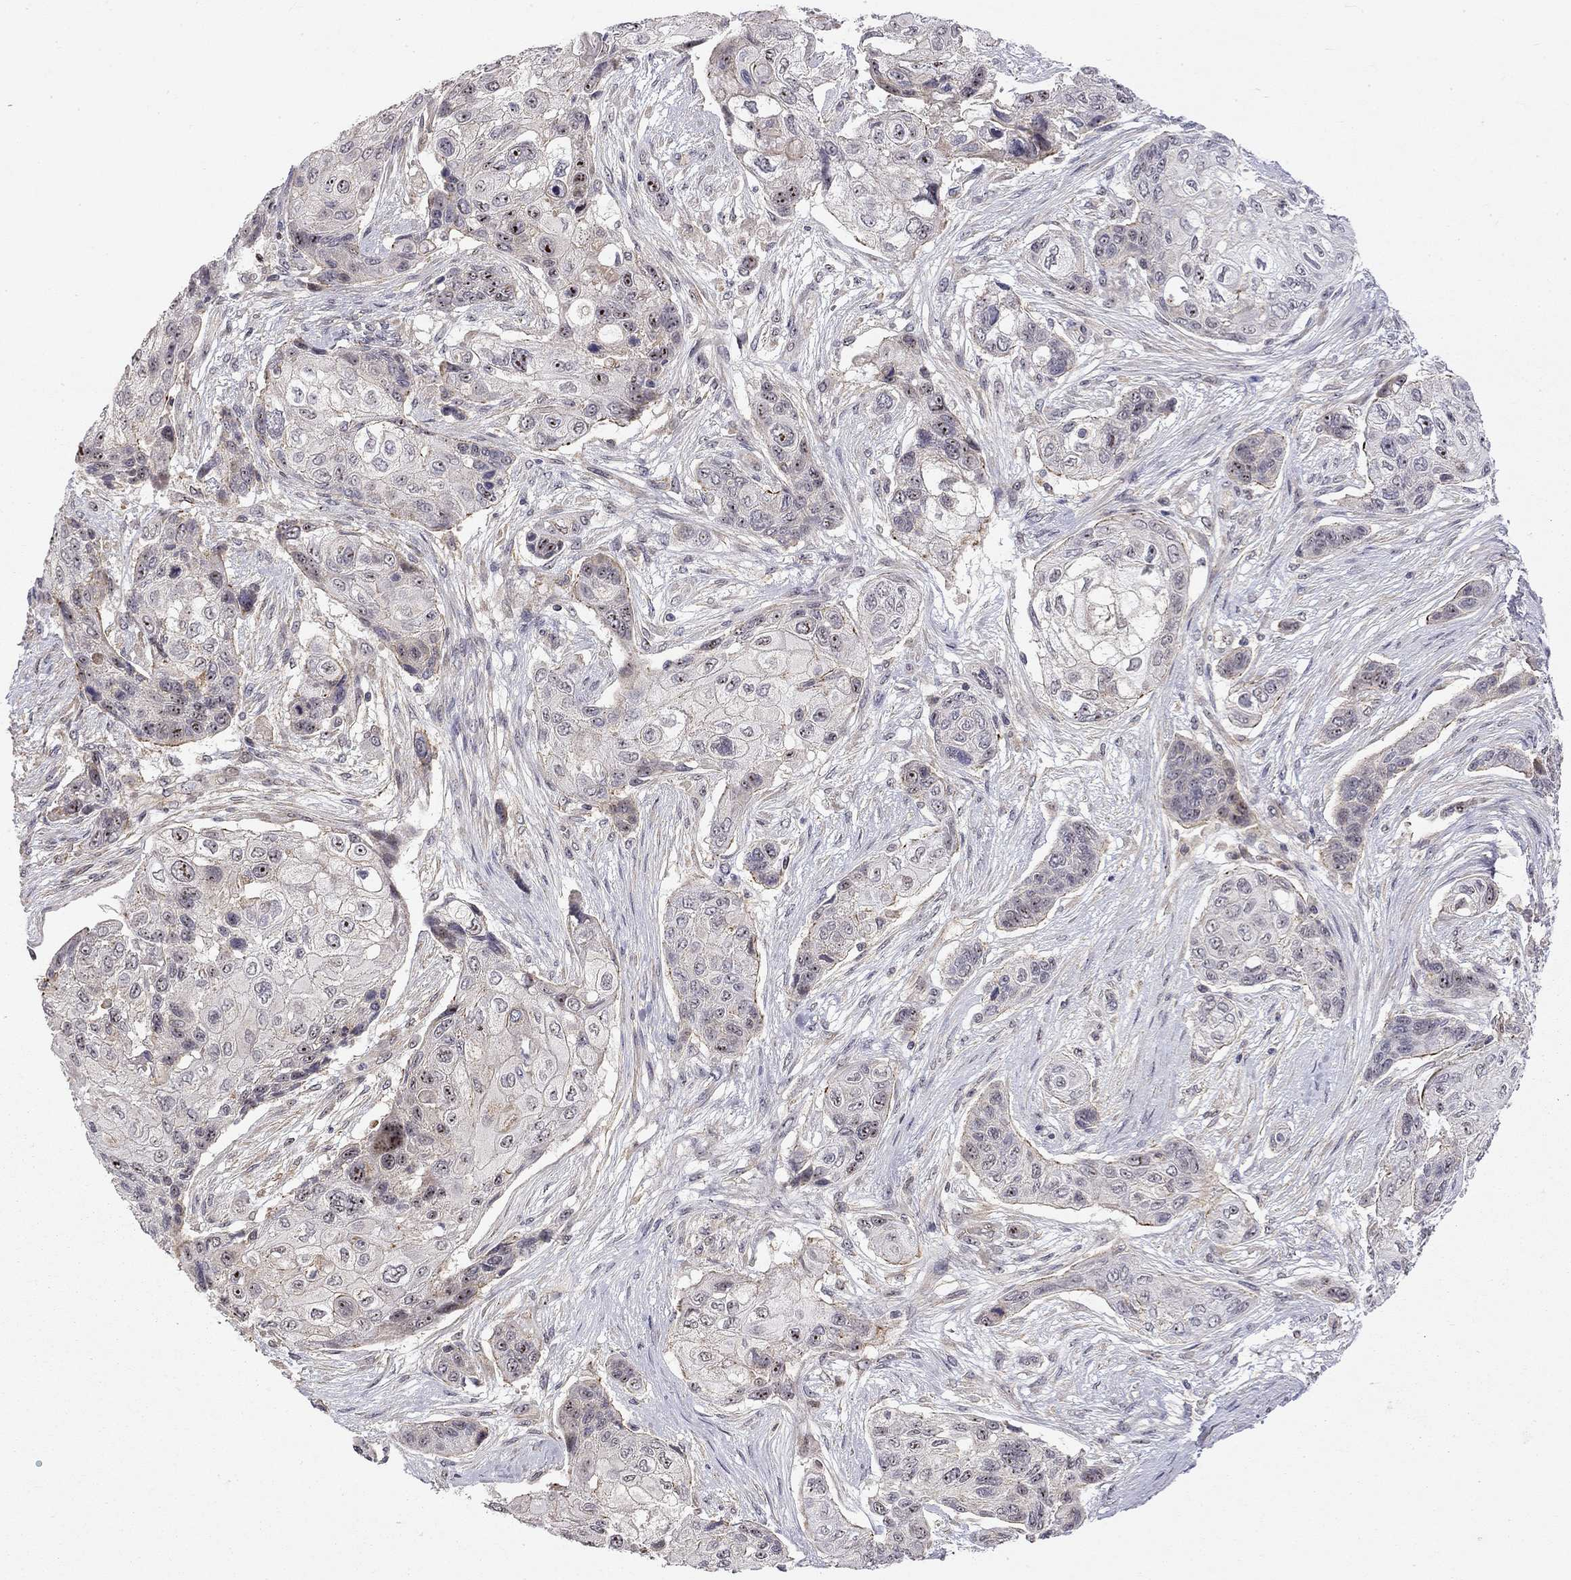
{"staining": {"intensity": "moderate", "quantity": "<25%", "location": "nuclear"}, "tissue": "lung cancer", "cell_type": "Tumor cells", "image_type": "cancer", "snomed": [{"axis": "morphology", "description": "Squamous cell carcinoma, NOS"}, {"axis": "topography", "description": "Lung"}], "caption": "IHC of human lung cancer (squamous cell carcinoma) reveals low levels of moderate nuclear positivity in approximately <25% of tumor cells.", "gene": "STXBP6", "patient": {"sex": "male", "age": 69}}